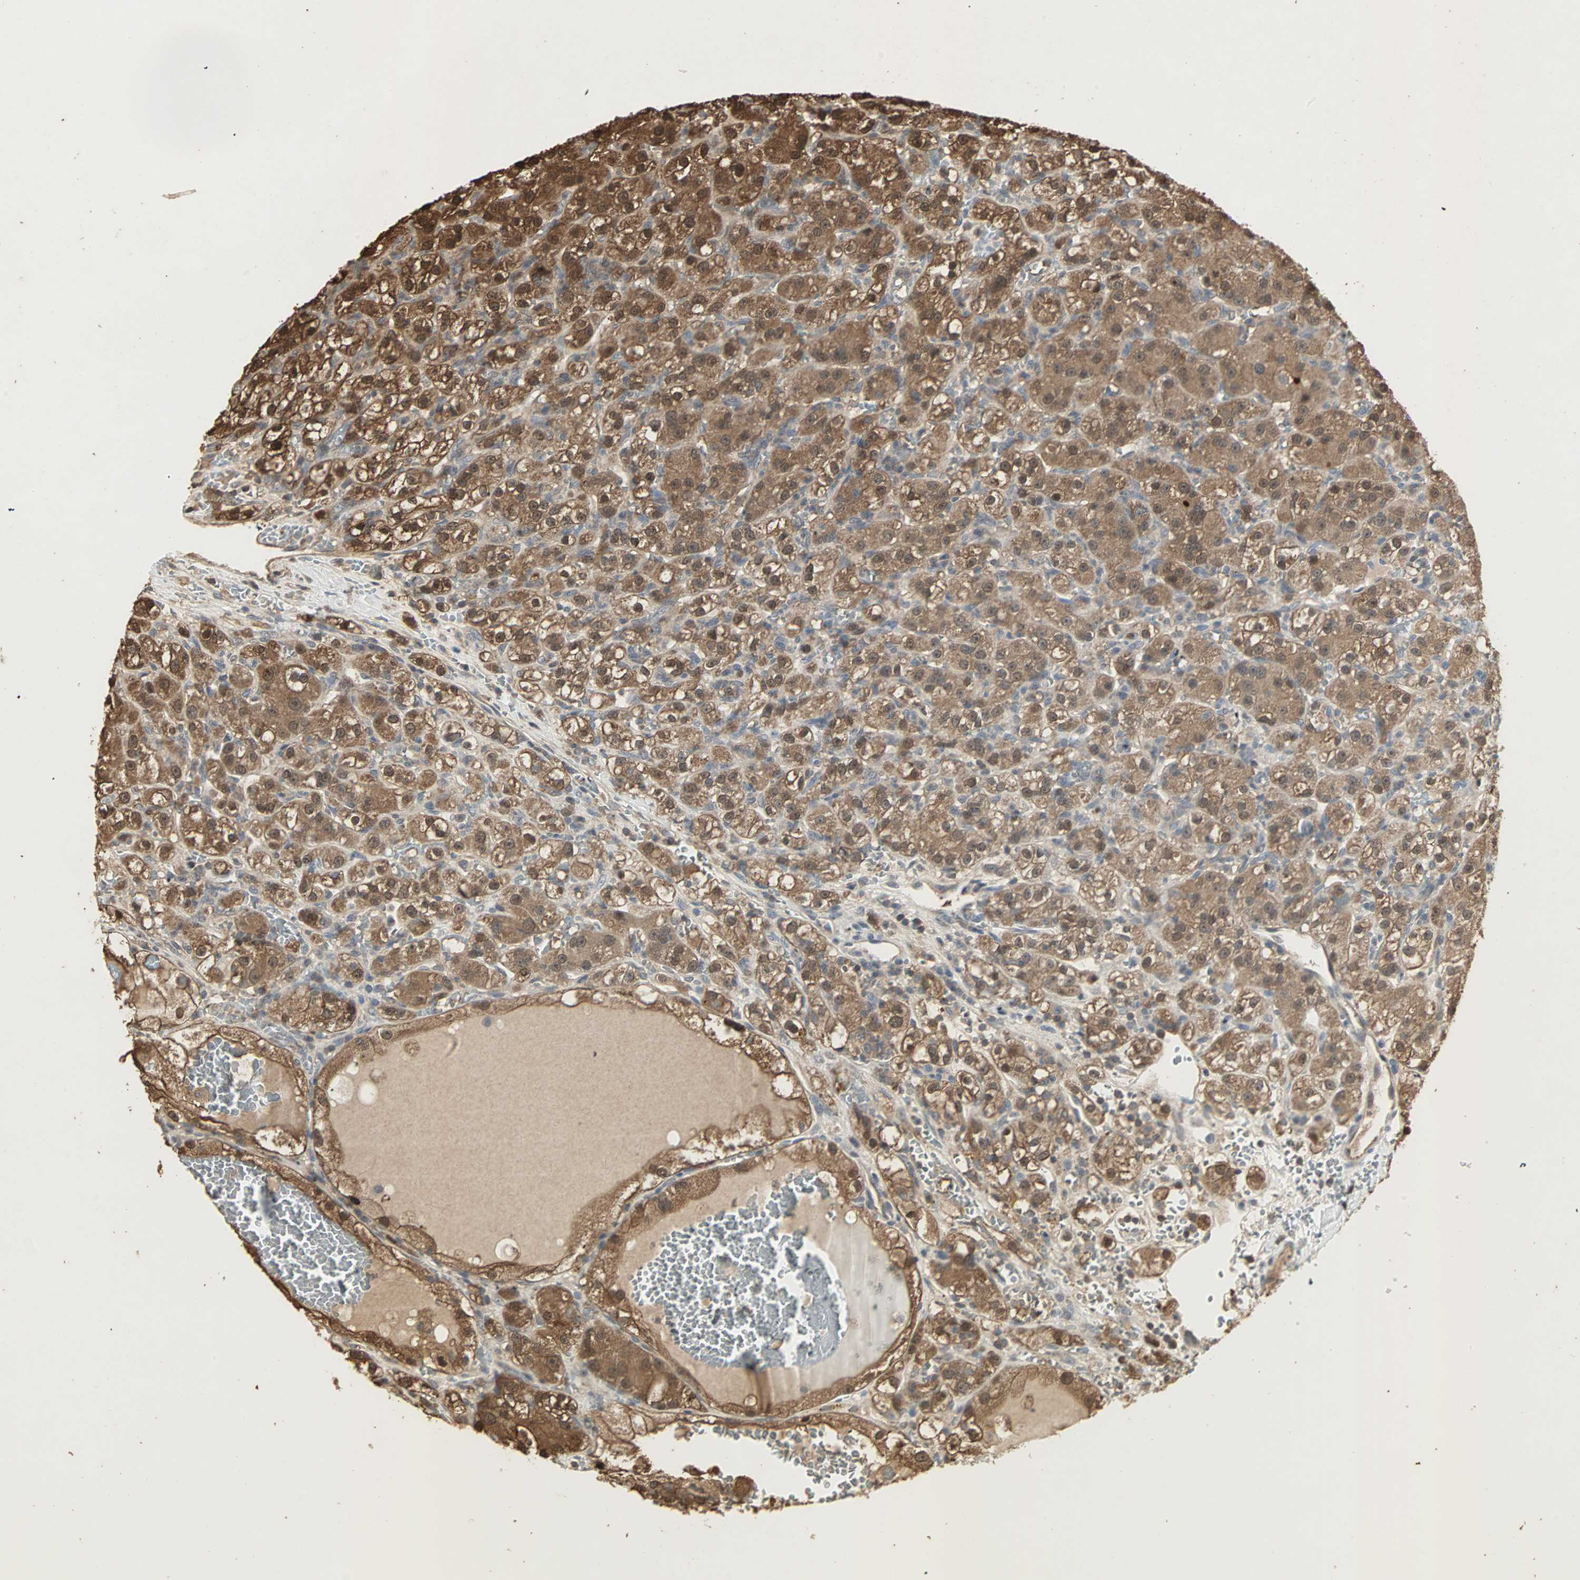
{"staining": {"intensity": "strong", "quantity": ">75%", "location": "cytoplasmic/membranous,nuclear"}, "tissue": "renal cancer", "cell_type": "Tumor cells", "image_type": "cancer", "snomed": [{"axis": "morphology", "description": "Normal tissue, NOS"}, {"axis": "morphology", "description": "Adenocarcinoma, NOS"}, {"axis": "topography", "description": "Kidney"}], "caption": "Immunohistochemical staining of human adenocarcinoma (renal) reveals high levels of strong cytoplasmic/membranous and nuclear protein positivity in approximately >75% of tumor cells.", "gene": "DRG2", "patient": {"sex": "male", "age": 61}}